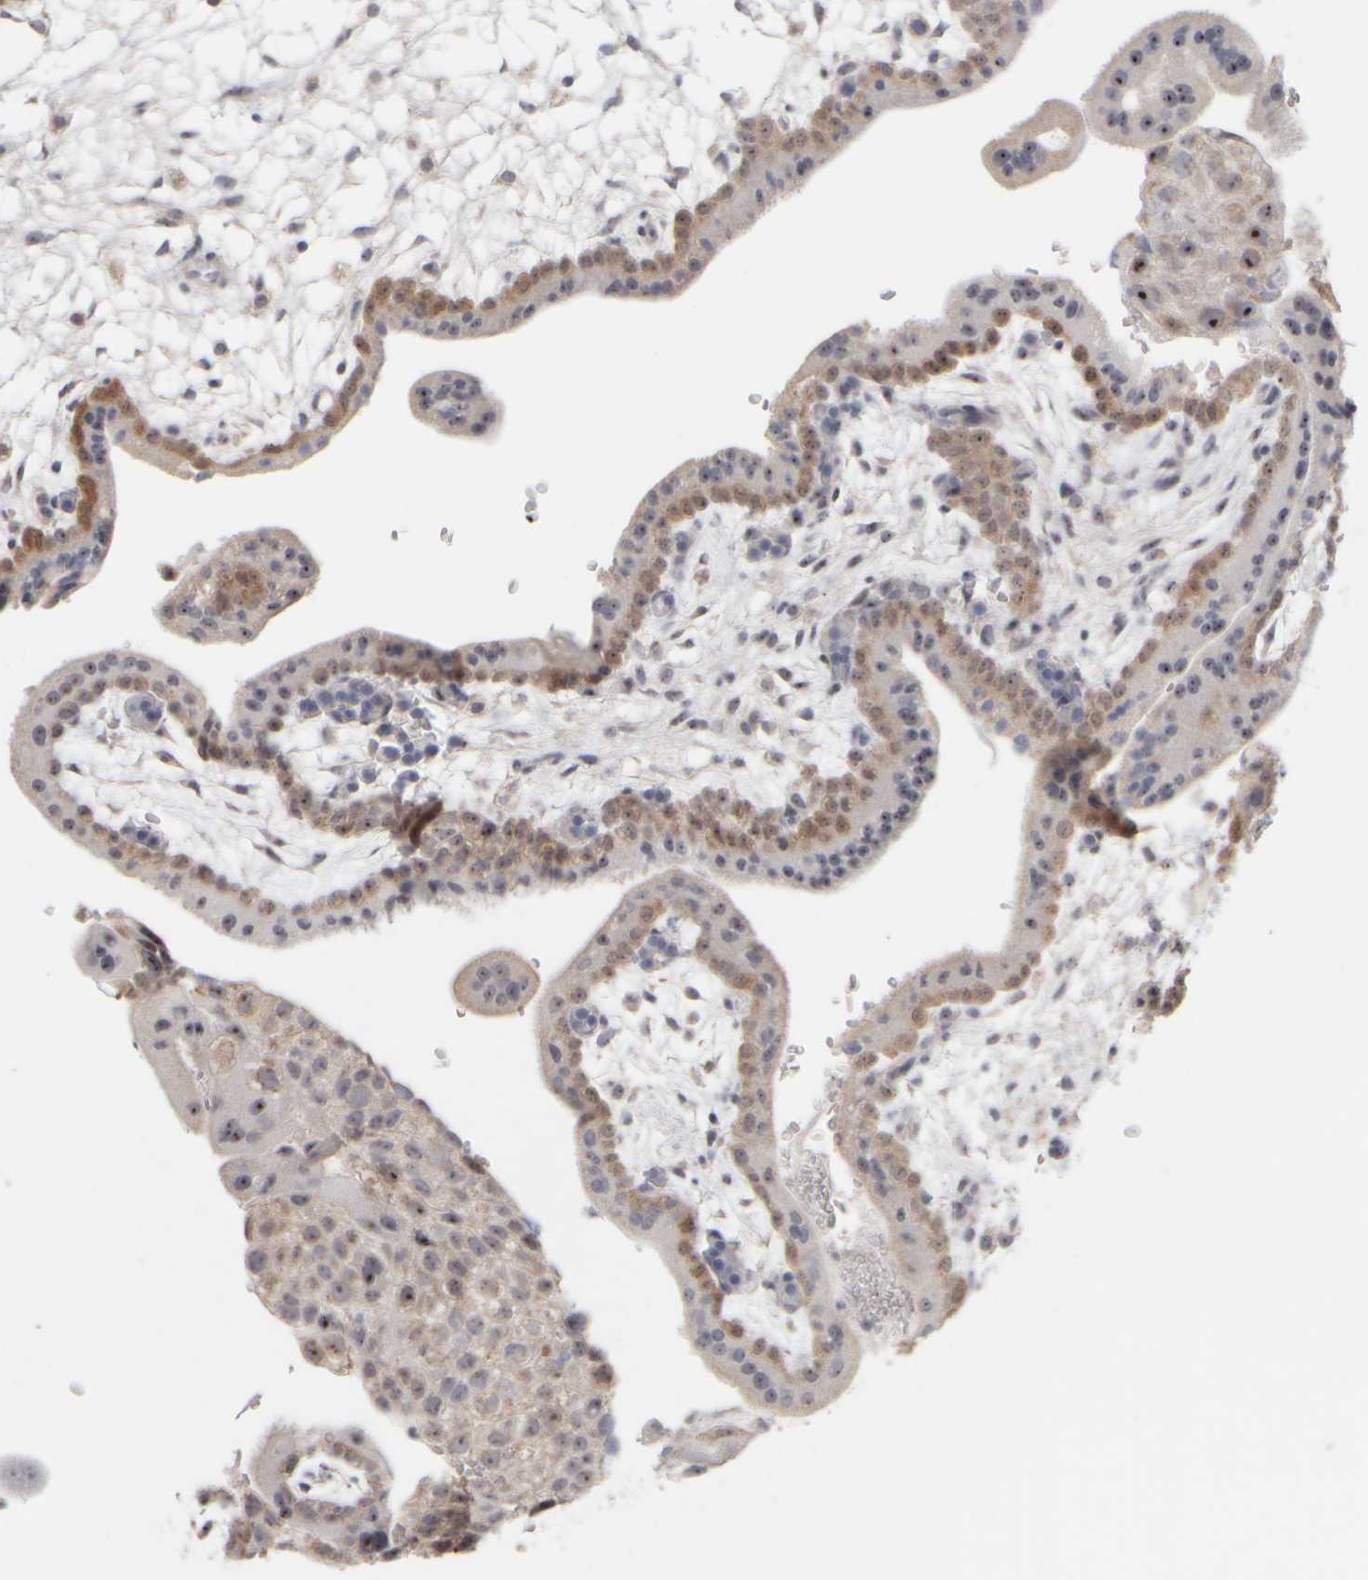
{"staining": {"intensity": "strong", "quantity": "<25%", "location": "nuclear"}, "tissue": "placenta", "cell_type": "Decidual cells", "image_type": "normal", "snomed": [{"axis": "morphology", "description": "Normal tissue, NOS"}, {"axis": "topography", "description": "Placenta"}], "caption": "The micrograph exhibits immunohistochemical staining of benign placenta. There is strong nuclear positivity is appreciated in about <25% of decidual cells.", "gene": "DCXR", "patient": {"sex": "female", "age": 35}}